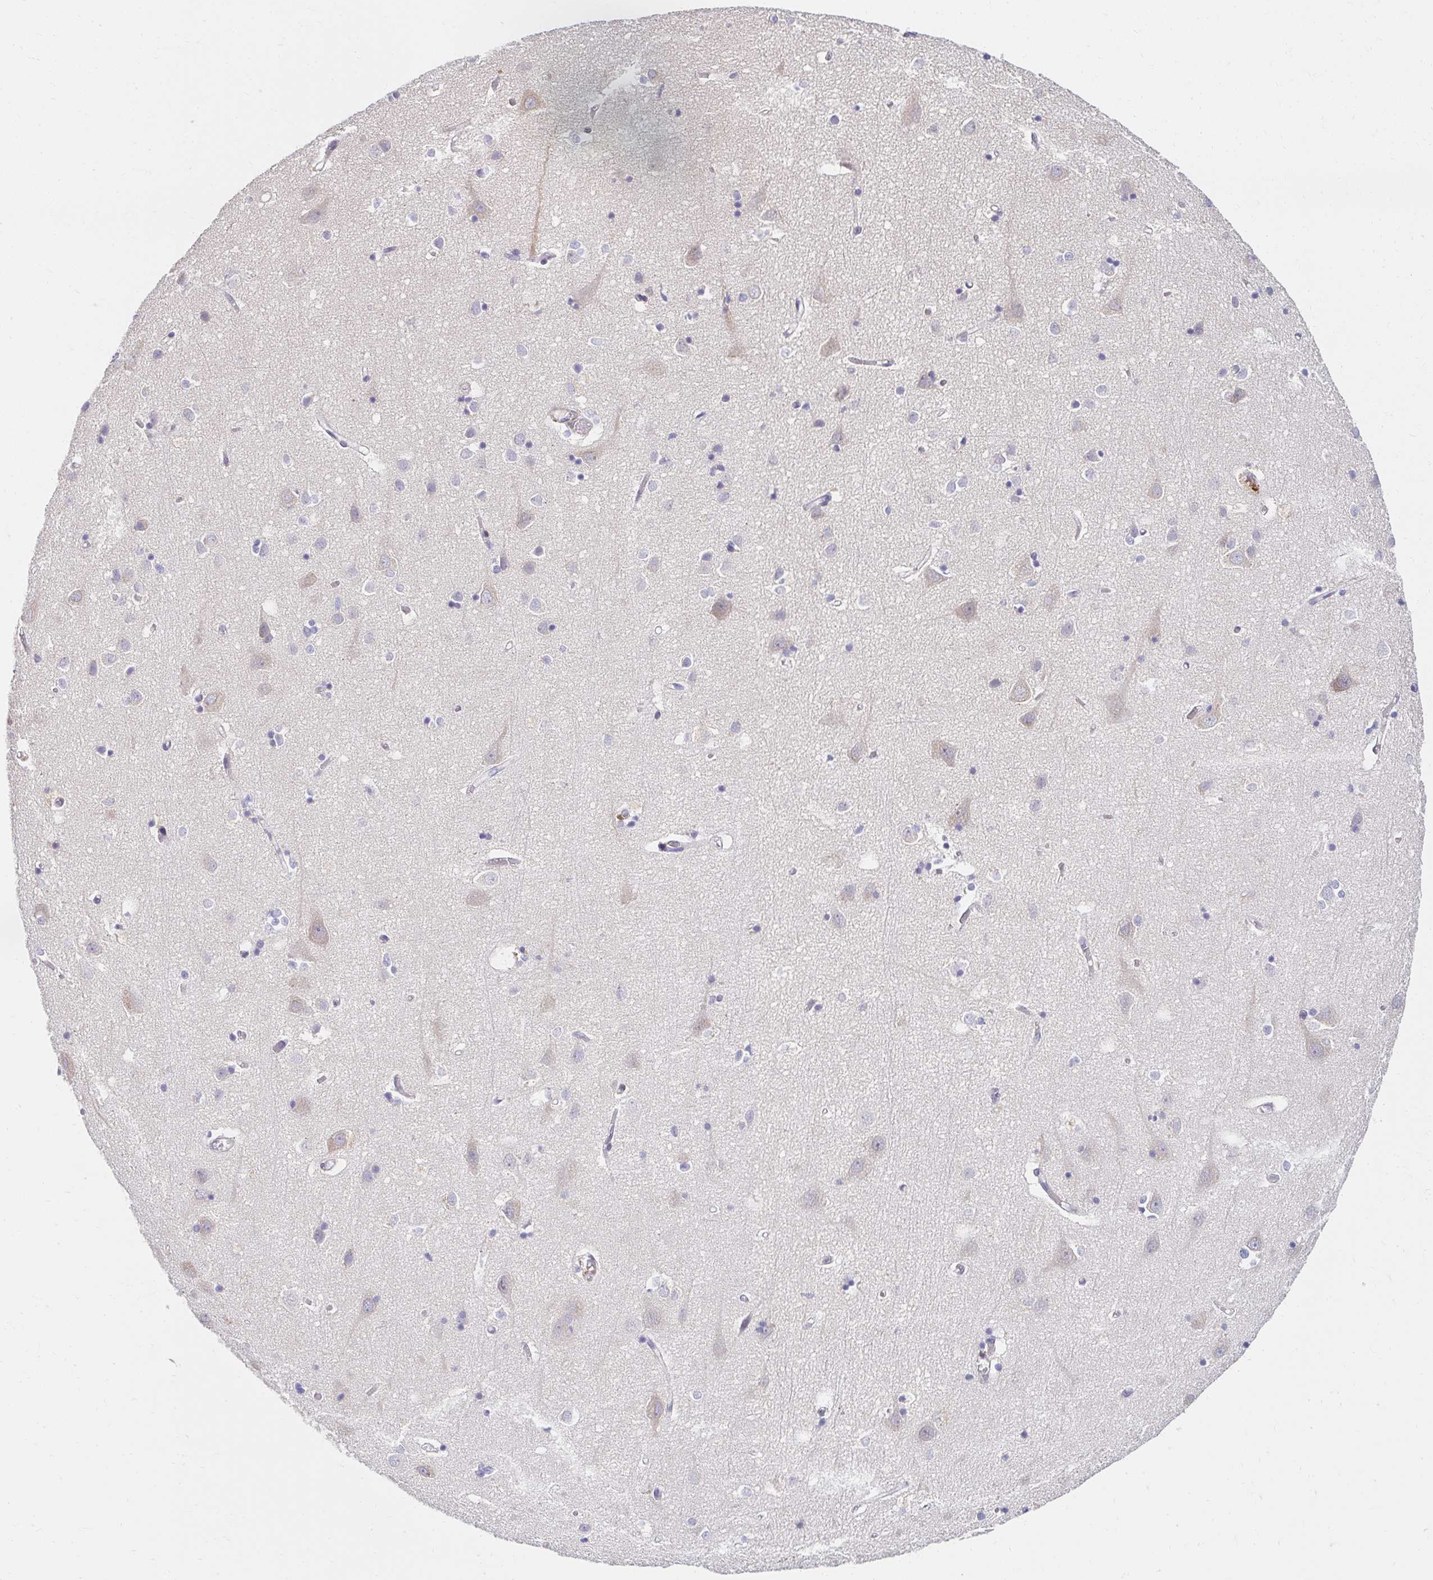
{"staining": {"intensity": "negative", "quantity": "none", "location": "none"}, "tissue": "cerebral cortex", "cell_type": "Endothelial cells", "image_type": "normal", "snomed": [{"axis": "morphology", "description": "Normal tissue, NOS"}, {"axis": "topography", "description": "Cerebral cortex"}], "caption": "This is an IHC image of benign cerebral cortex. There is no staining in endothelial cells.", "gene": "AKAP14", "patient": {"sex": "male", "age": 70}}